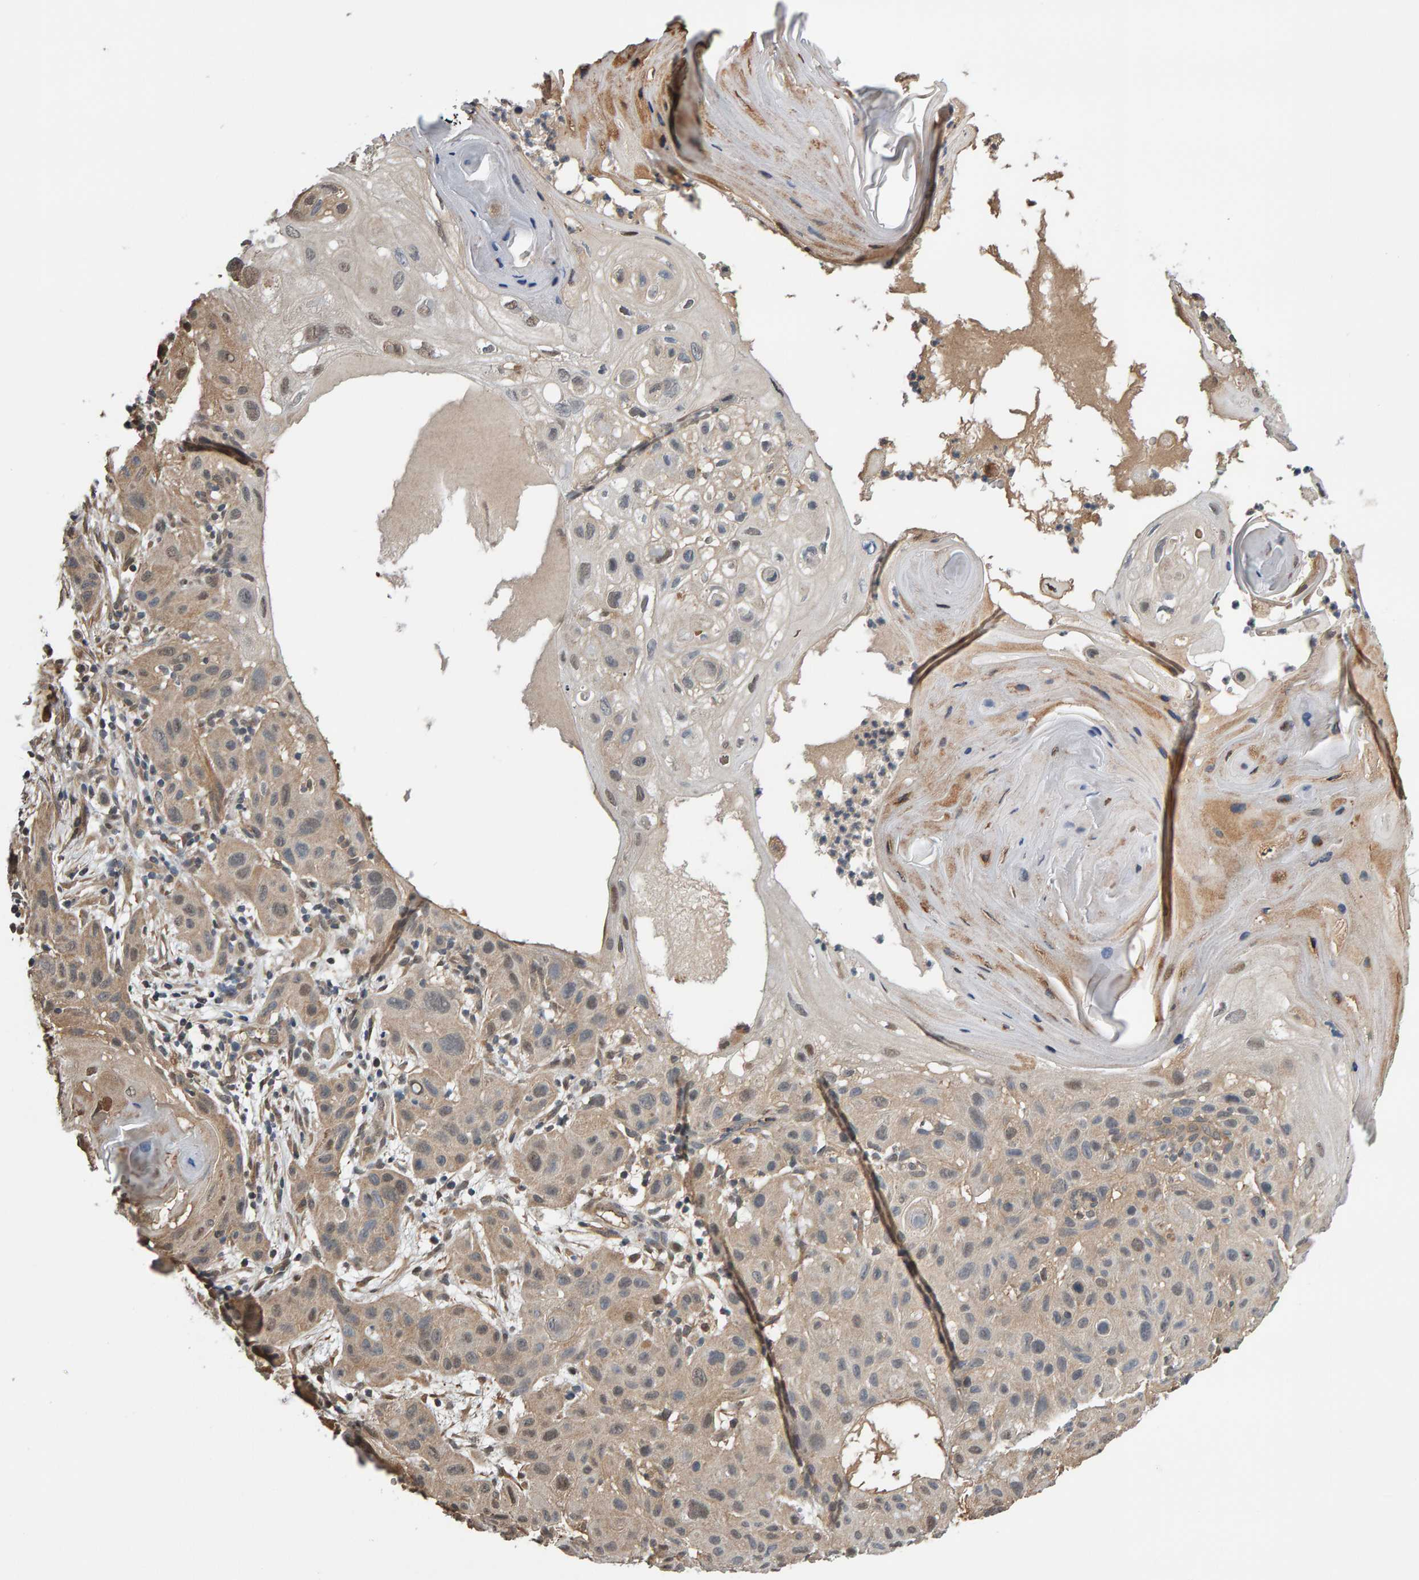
{"staining": {"intensity": "weak", "quantity": ">75%", "location": "cytoplasmic/membranous,nuclear"}, "tissue": "skin cancer", "cell_type": "Tumor cells", "image_type": "cancer", "snomed": [{"axis": "morphology", "description": "Squamous cell carcinoma, NOS"}, {"axis": "topography", "description": "Skin"}], "caption": "A photomicrograph of skin cancer stained for a protein displays weak cytoplasmic/membranous and nuclear brown staining in tumor cells. (Stains: DAB (3,3'-diaminobenzidine) in brown, nuclei in blue, Microscopy: brightfield microscopy at high magnification).", "gene": "COASY", "patient": {"sex": "female", "age": 96}}